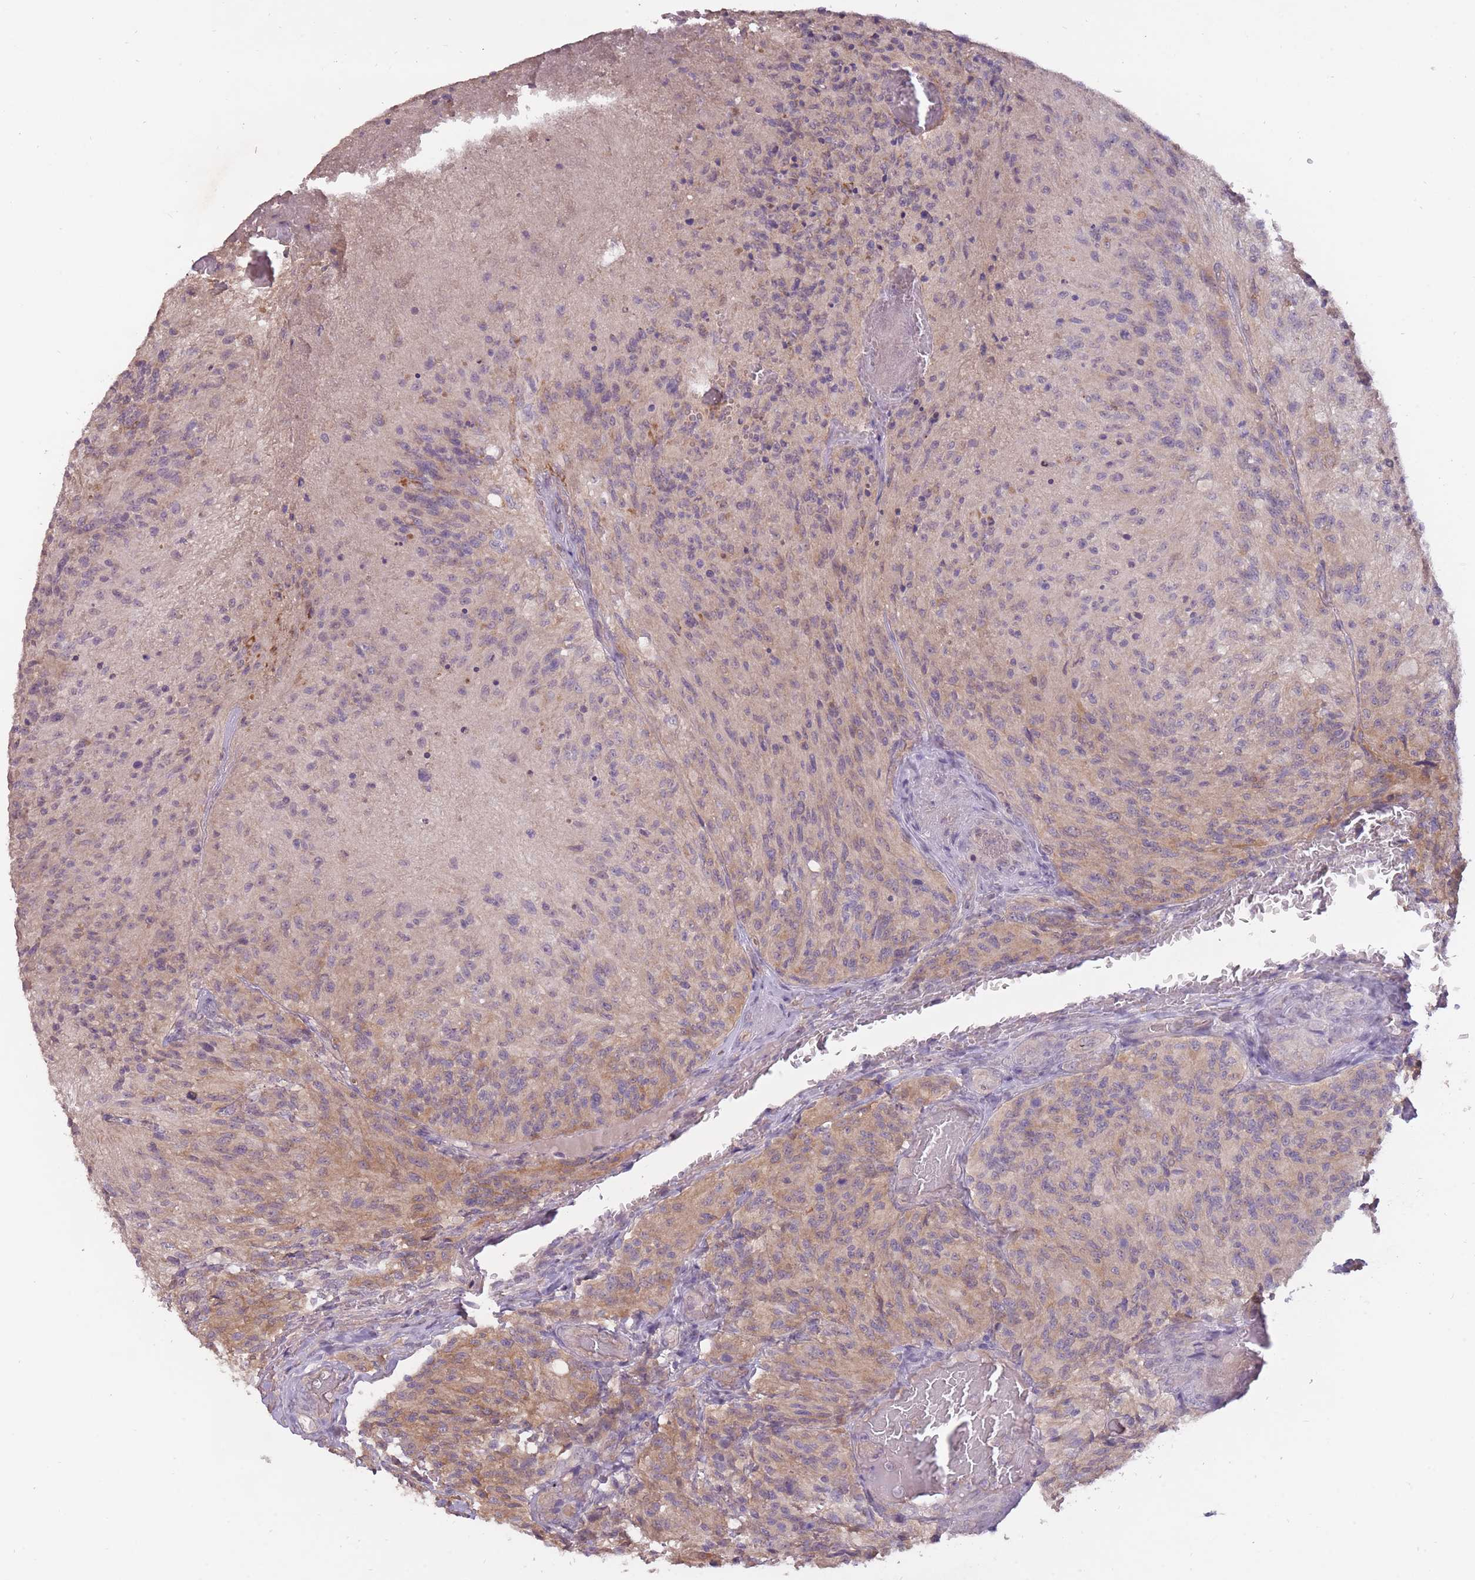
{"staining": {"intensity": "negative", "quantity": "none", "location": "none"}, "tissue": "glioma", "cell_type": "Tumor cells", "image_type": "cancer", "snomed": [{"axis": "morphology", "description": "Normal tissue, NOS"}, {"axis": "morphology", "description": "Glioma, malignant, High grade"}, {"axis": "topography", "description": "Cerebral cortex"}], "caption": "Immunohistochemistry (IHC) of glioma reveals no staining in tumor cells.", "gene": "LRATD2", "patient": {"sex": "male", "age": 56}}